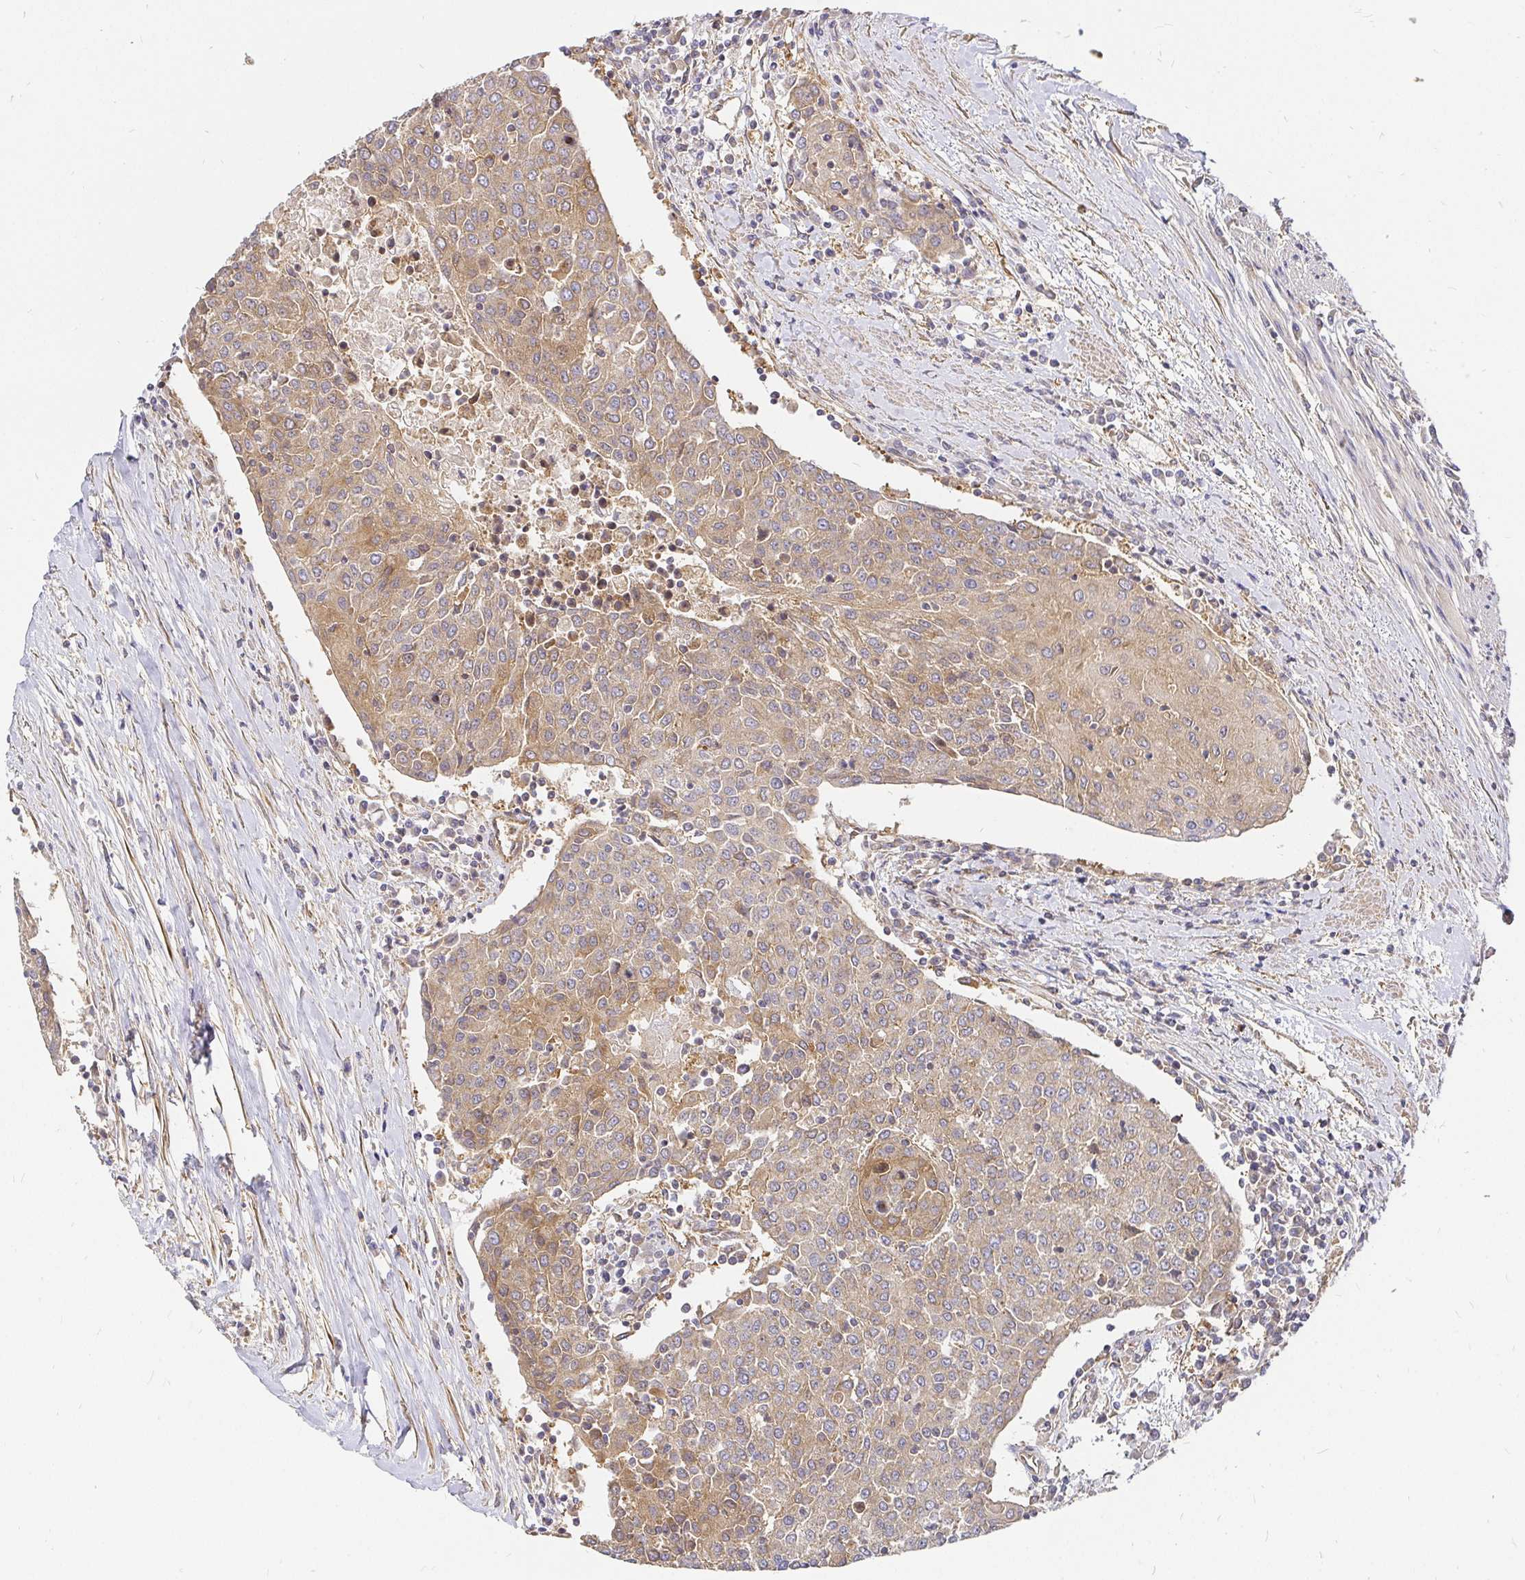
{"staining": {"intensity": "weak", "quantity": "25%-75%", "location": "cytoplasmic/membranous"}, "tissue": "urothelial cancer", "cell_type": "Tumor cells", "image_type": "cancer", "snomed": [{"axis": "morphology", "description": "Urothelial carcinoma, High grade"}, {"axis": "topography", "description": "Urinary bladder"}], "caption": "A low amount of weak cytoplasmic/membranous expression is identified in approximately 25%-75% of tumor cells in urothelial cancer tissue.", "gene": "KIF5B", "patient": {"sex": "female", "age": 85}}